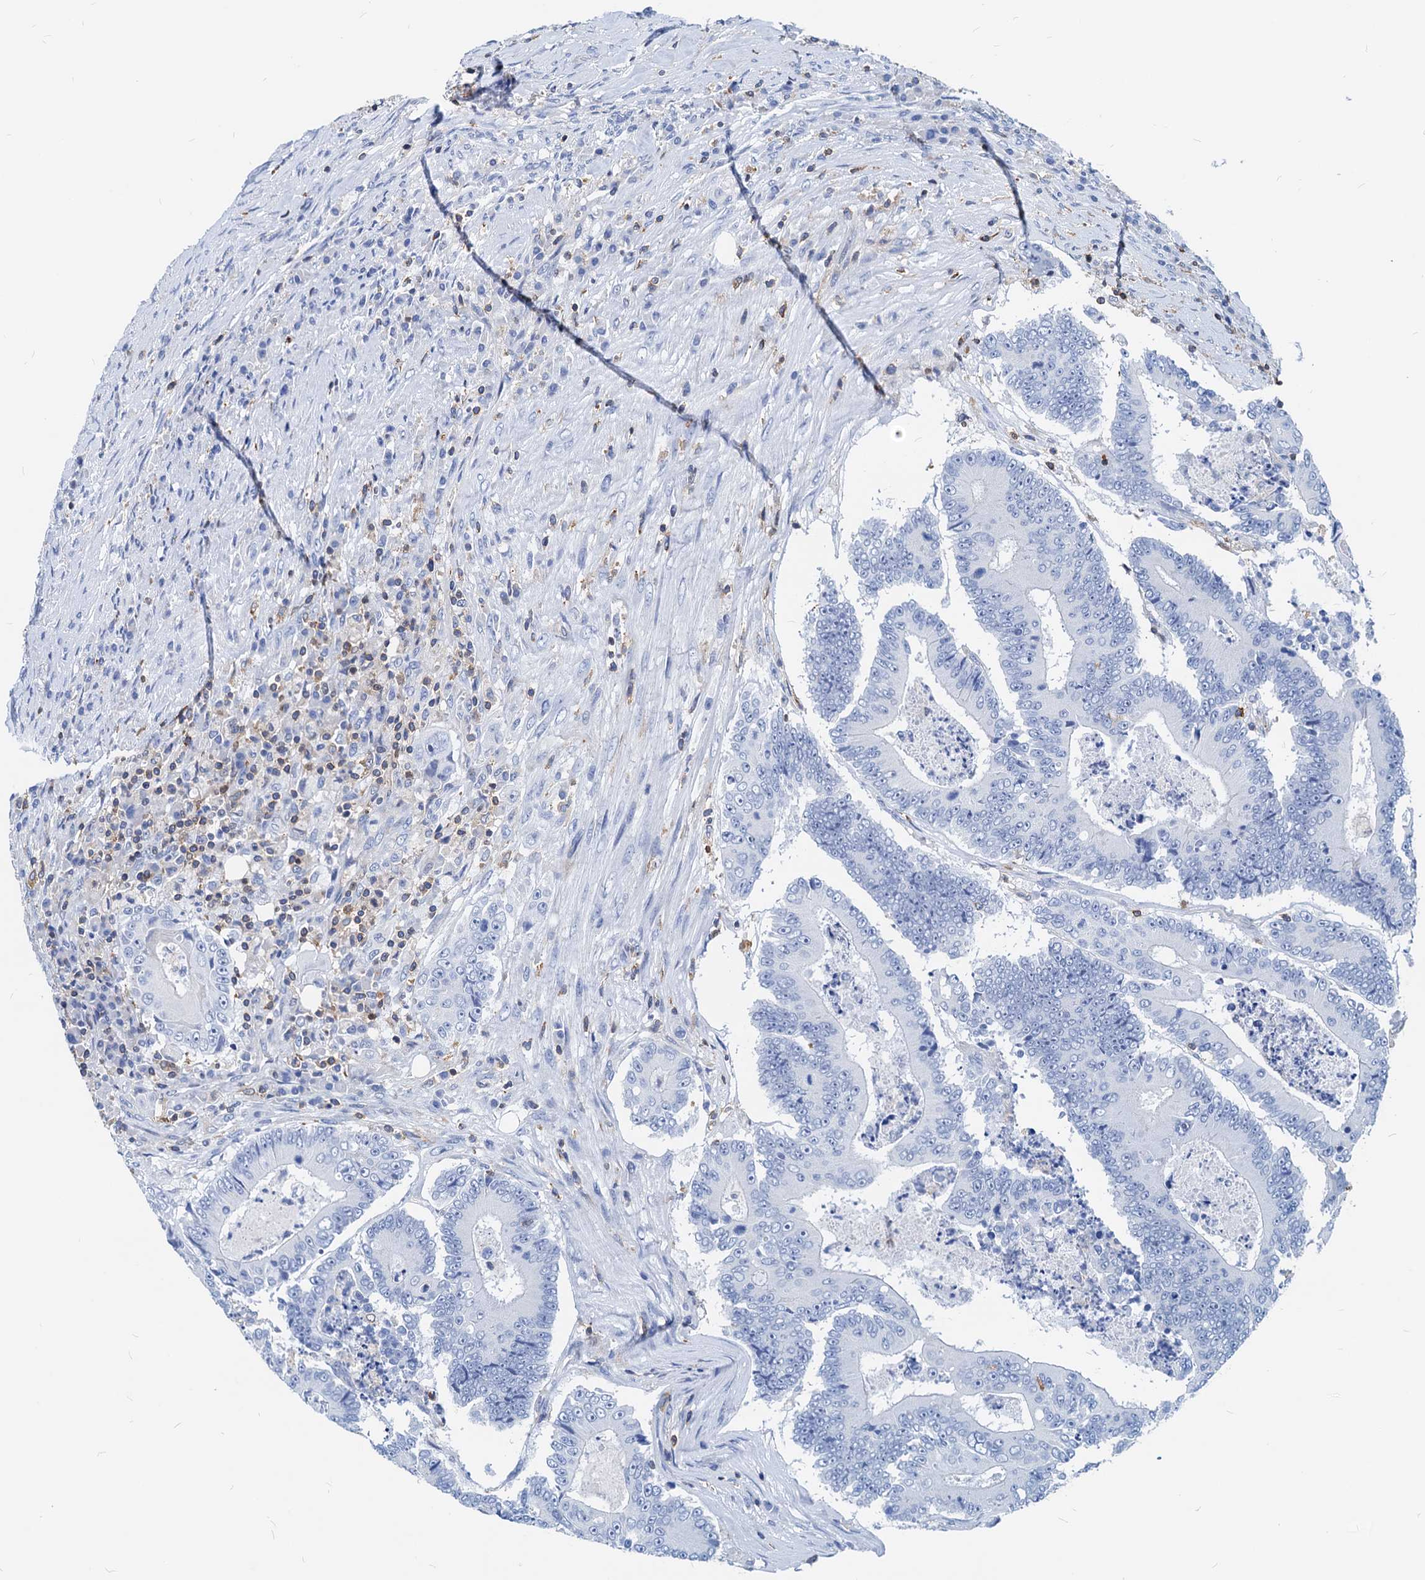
{"staining": {"intensity": "negative", "quantity": "none", "location": "none"}, "tissue": "colorectal cancer", "cell_type": "Tumor cells", "image_type": "cancer", "snomed": [{"axis": "morphology", "description": "Adenocarcinoma, NOS"}, {"axis": "topography", "description": "Colon"}], "caption": "Adenocarcinoma (colorectal) was stained to show a protein in brown. There is no significant staining in tumor cells.", "gene": "LCP2", "patient": {"sex": "male", "age": 83}}